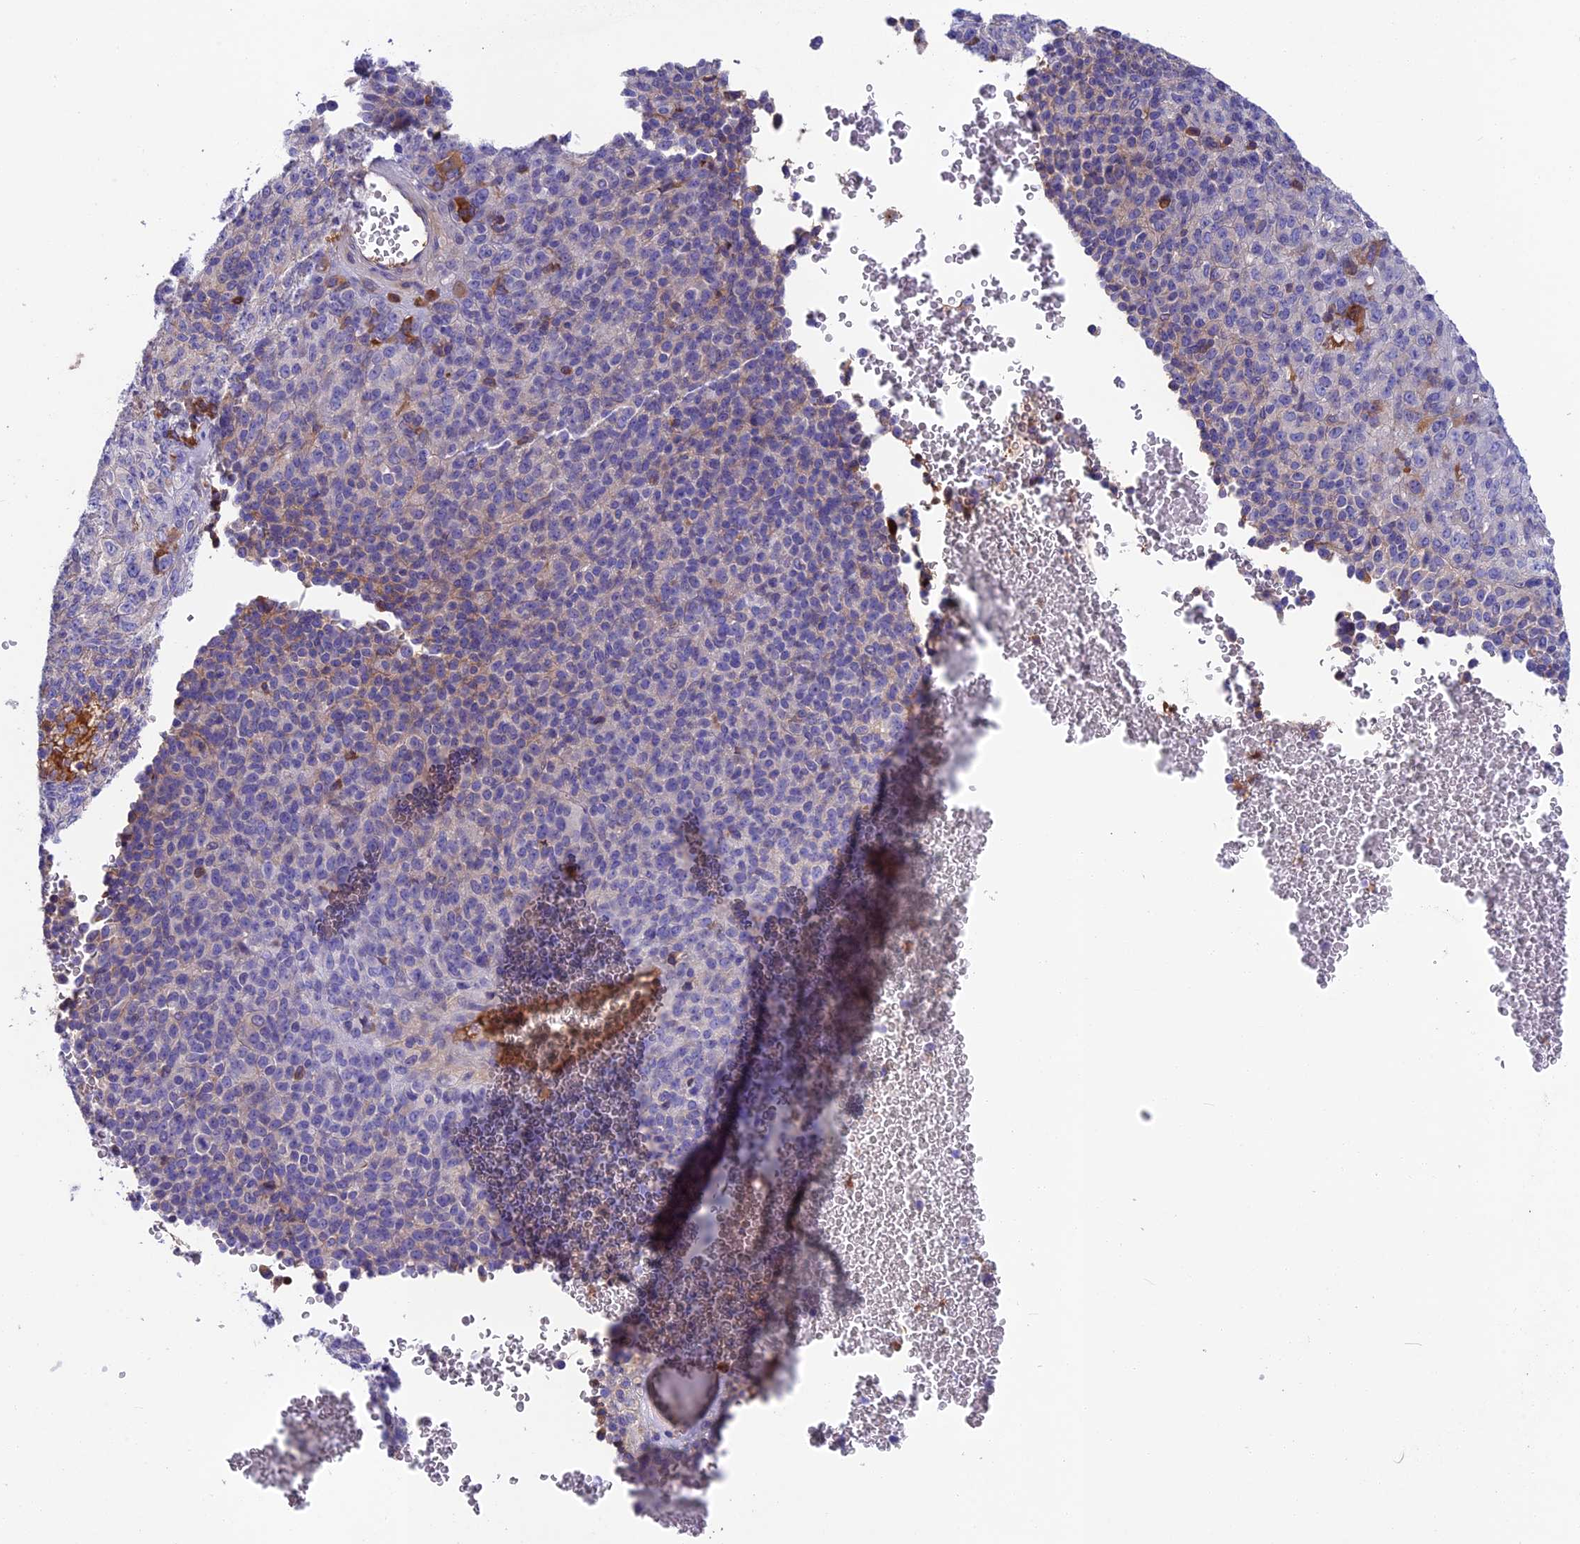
{"staining": {"intensity": "negative", "quantity": "none", "location": "none"}, "tissue": "melanoma", "cell_type": "Tumor cells", "image_type": "cancer", "snomed": [{"axis": "morphology", "description": "Malignant melanoma, Metastatic site"}, {"axis": "topography", "description": "Brain"}], "caption": "High power microscopy photomicrograph of an IHC histopathology image of malignant melanoma (metastatic site), revealing no significant positivity in tumor cells.", "gene": "SNAP91", "patient": {"sex": "female", "age": 56}}